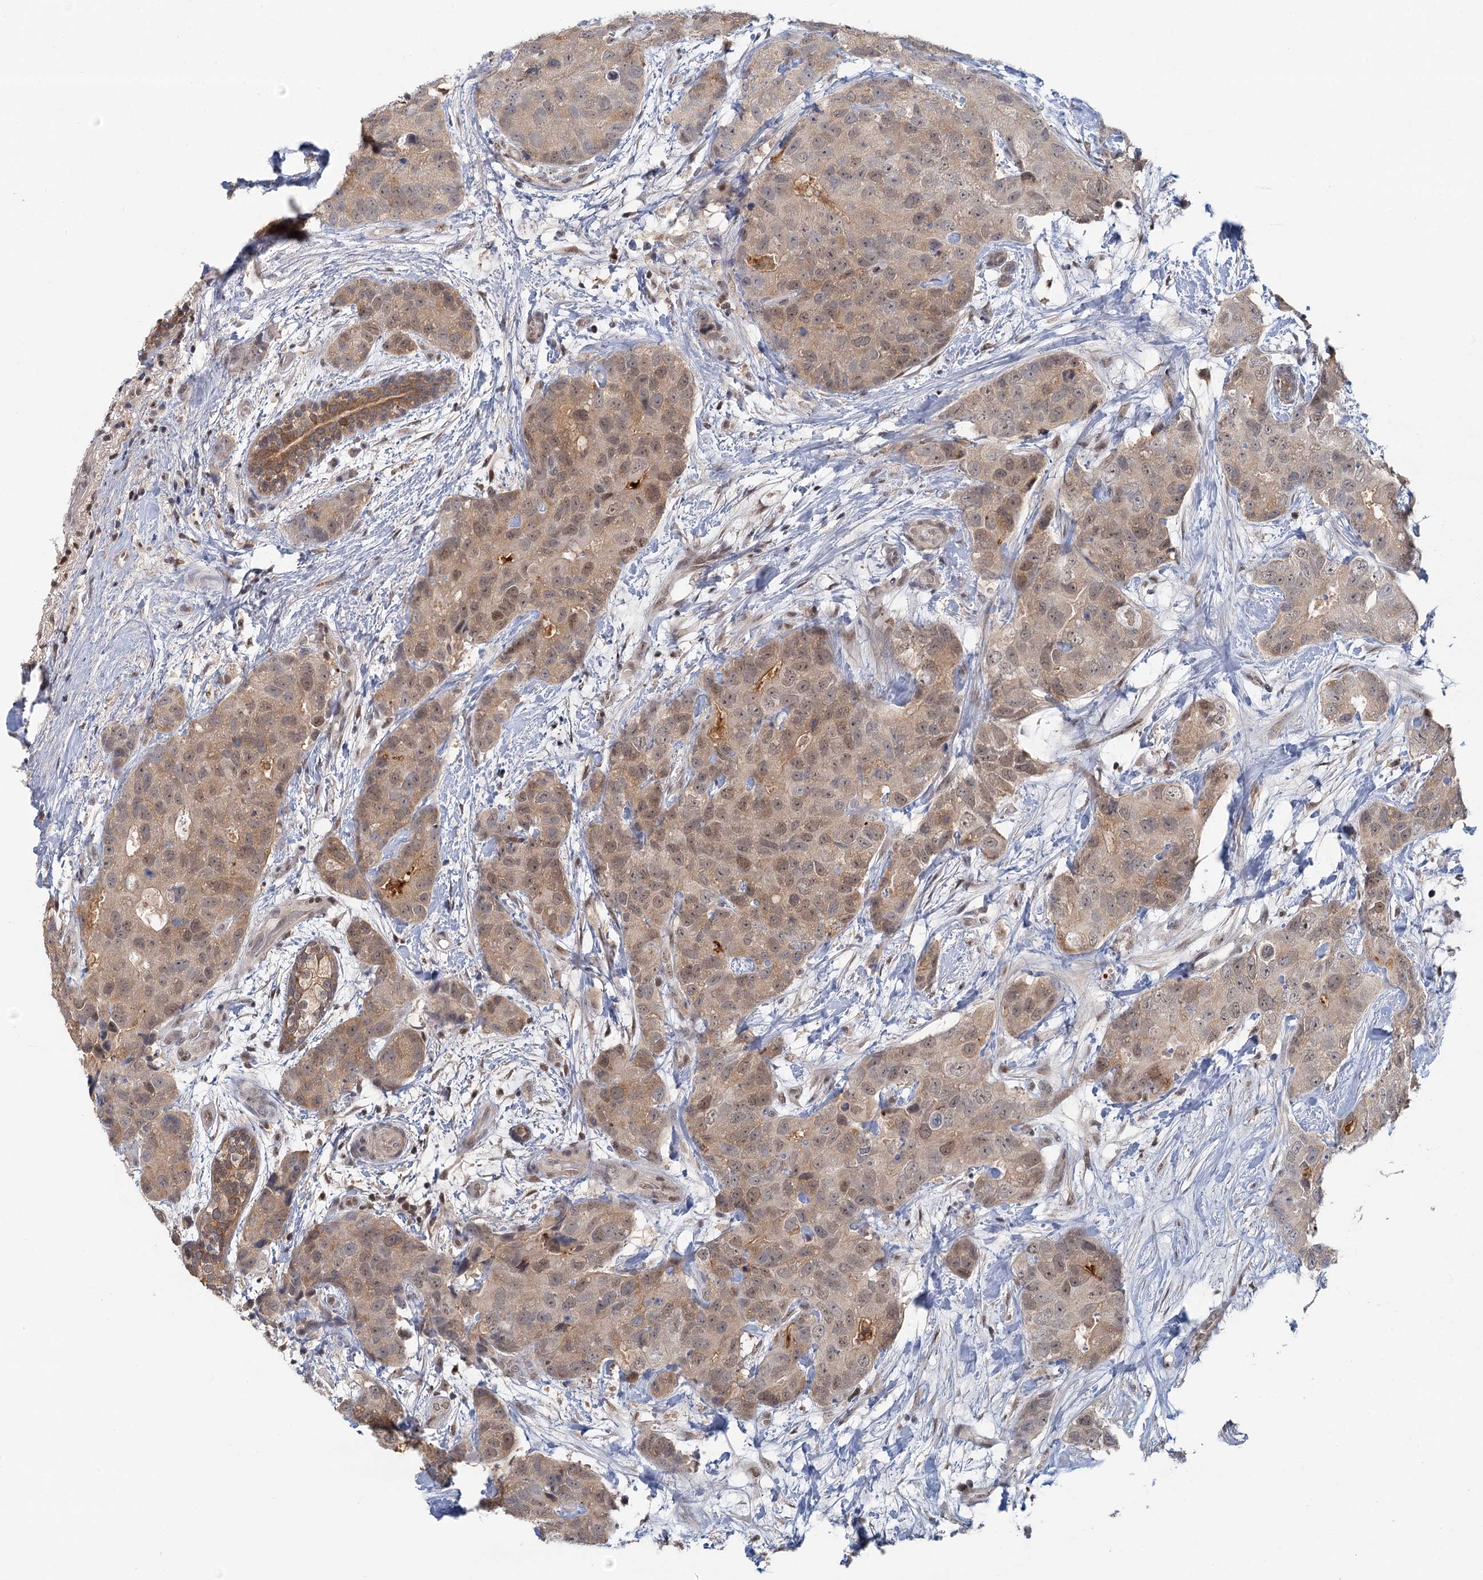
{"staining": {"intensity": "weak", "quantity": "25%-75%", "location": "cytoplasmic/membranous,nuclear"}, "tissue": "breast cancer", "cell_type": "Tumor cells", "image_type": "cancer", "snomed": [{"axis": "morphology", "description": "Duct carcinoma"}, {"axis": "topography", "description": "Breast"}], "caption": "Immunohistochemical staining of human breast intraductal carcinoma shows low levels of weak cytoplasmic/membranous and nuclear protein positivity in about 25%-75% of tumor cells. The staining is performed using DAB (3,3'-diaminobenzidine) brown chromogen to label protein expression. The nuclei are counter-stained blue using hematoxylin.", "gene": "GPATCH11", "patient": {"sex": "female", "age": 62}}